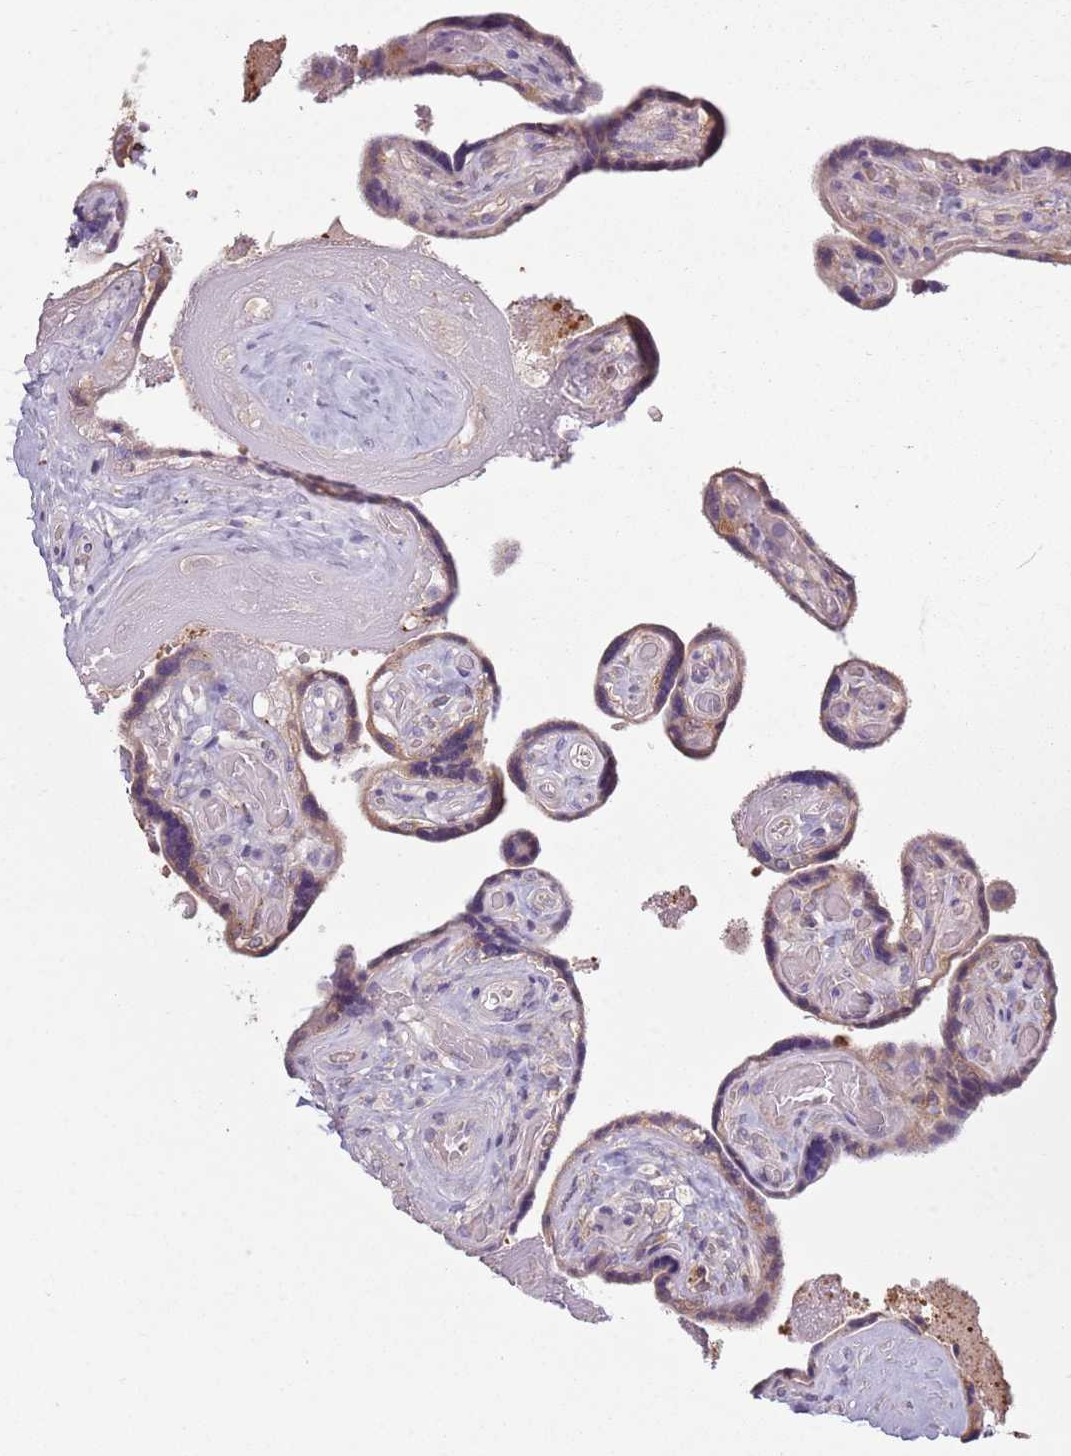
{"staining": {"intensity": "moderate", "quantity": "25%-75%", "location": "cytoplasmic/membranous"}, "tissue": "placenta", "cell_type": "Trophoblastic cells", "image_type": "normal", "snomed": [{"axis": "morphology", "description": "Normal tissue, NOS"}, {"axis": "topography", "description": "Placenta"}], "caption": "Immunohistochemistry histopathology image of normal human placenta stained for a protein (brown), which demonstrates medium levels of moderate cytoplasmic/membranous staining in about 25%-75% of trophoblastic cells.", "gene": "COQ5", "patient": {"sex": "female", "age": 32}}